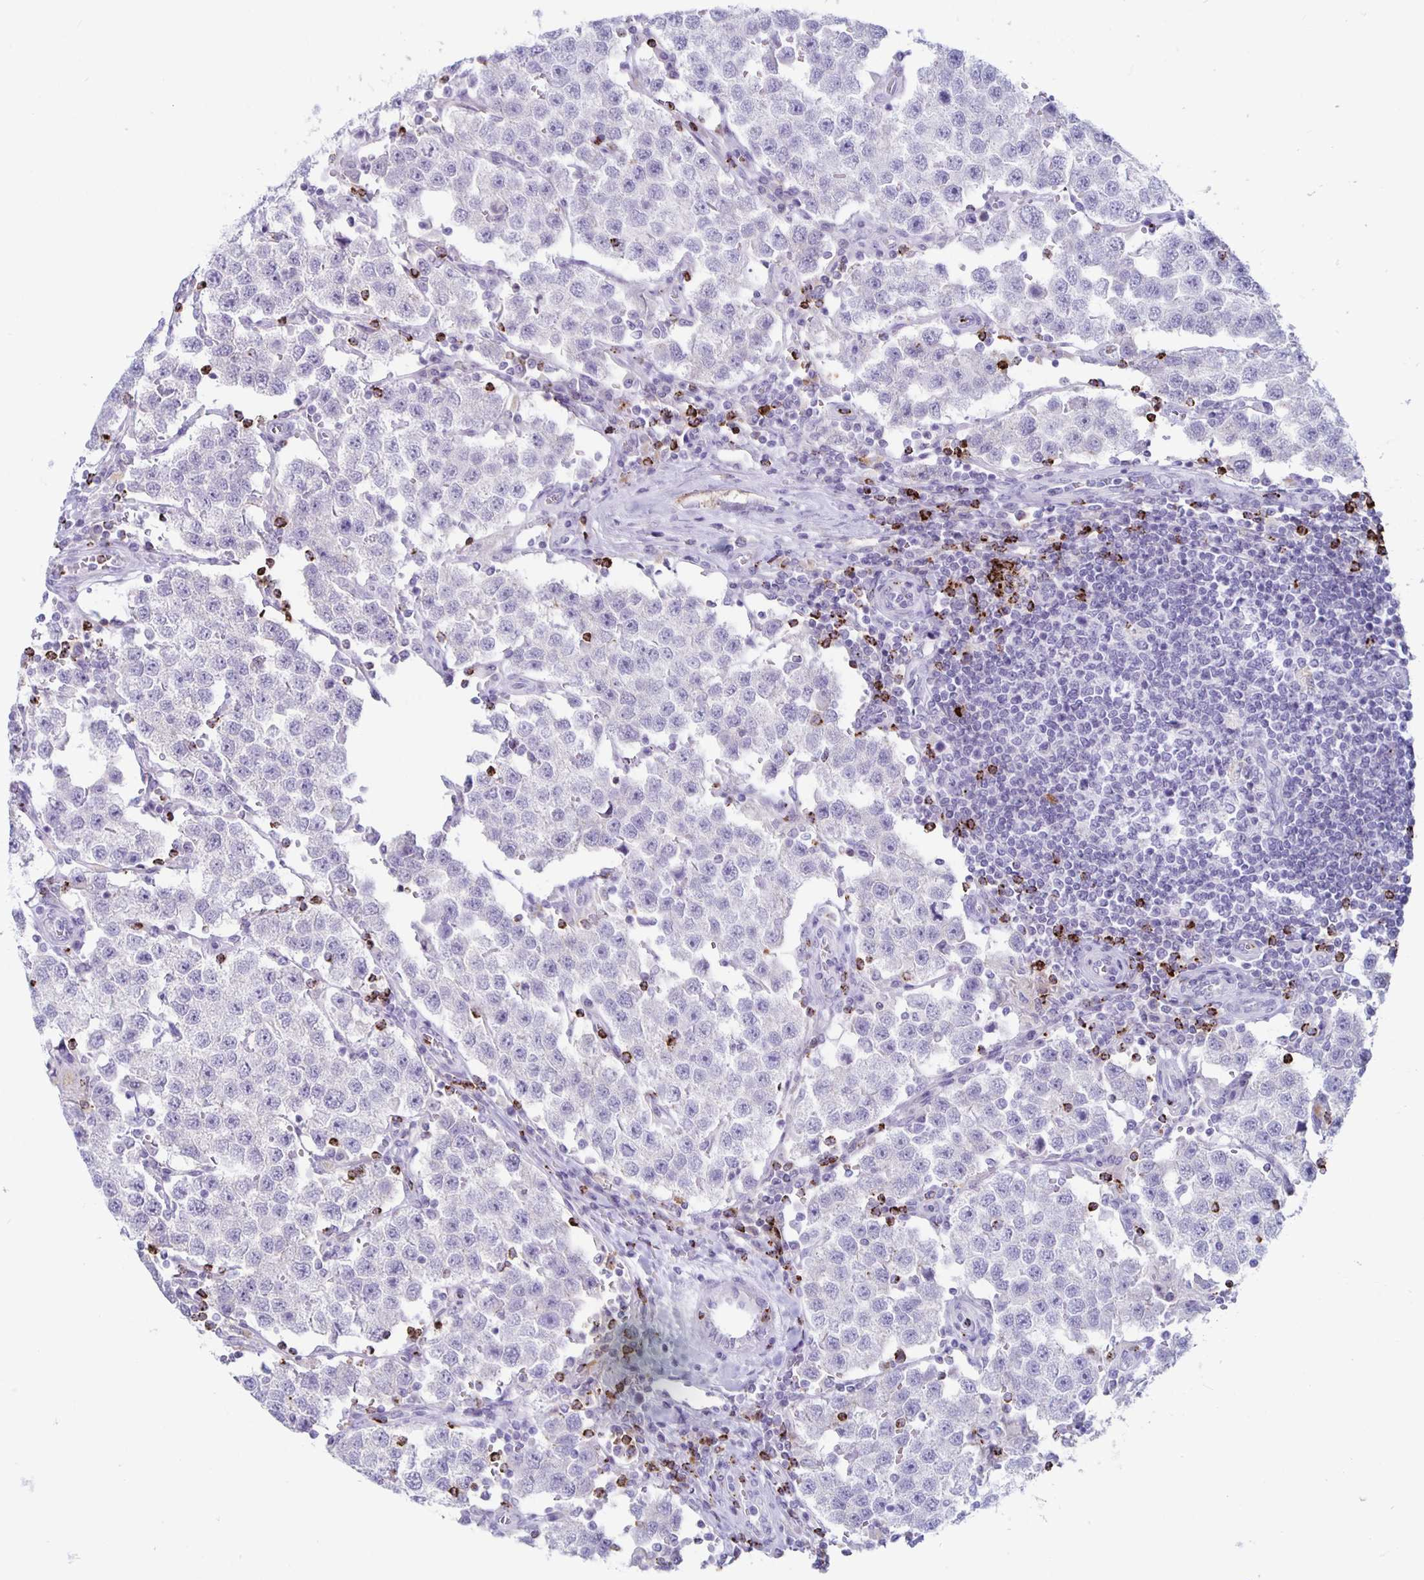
{"staining": {"intensity": "negative", "quantity": "none", "location": "none"}, "tissue": "testis cancer", "cell_type": "Tumor cells", "image_type": "cancer", "snomed": [{"axis": "morphology", "description": "Seminoma, NOS"}, {"axis": "topography", "description": "Testis"}], "caption": "There is no significant expression in tumor cells of testis cancer.", "gene": "GZMK", "patient": {"sex": "male", "age": 37}}